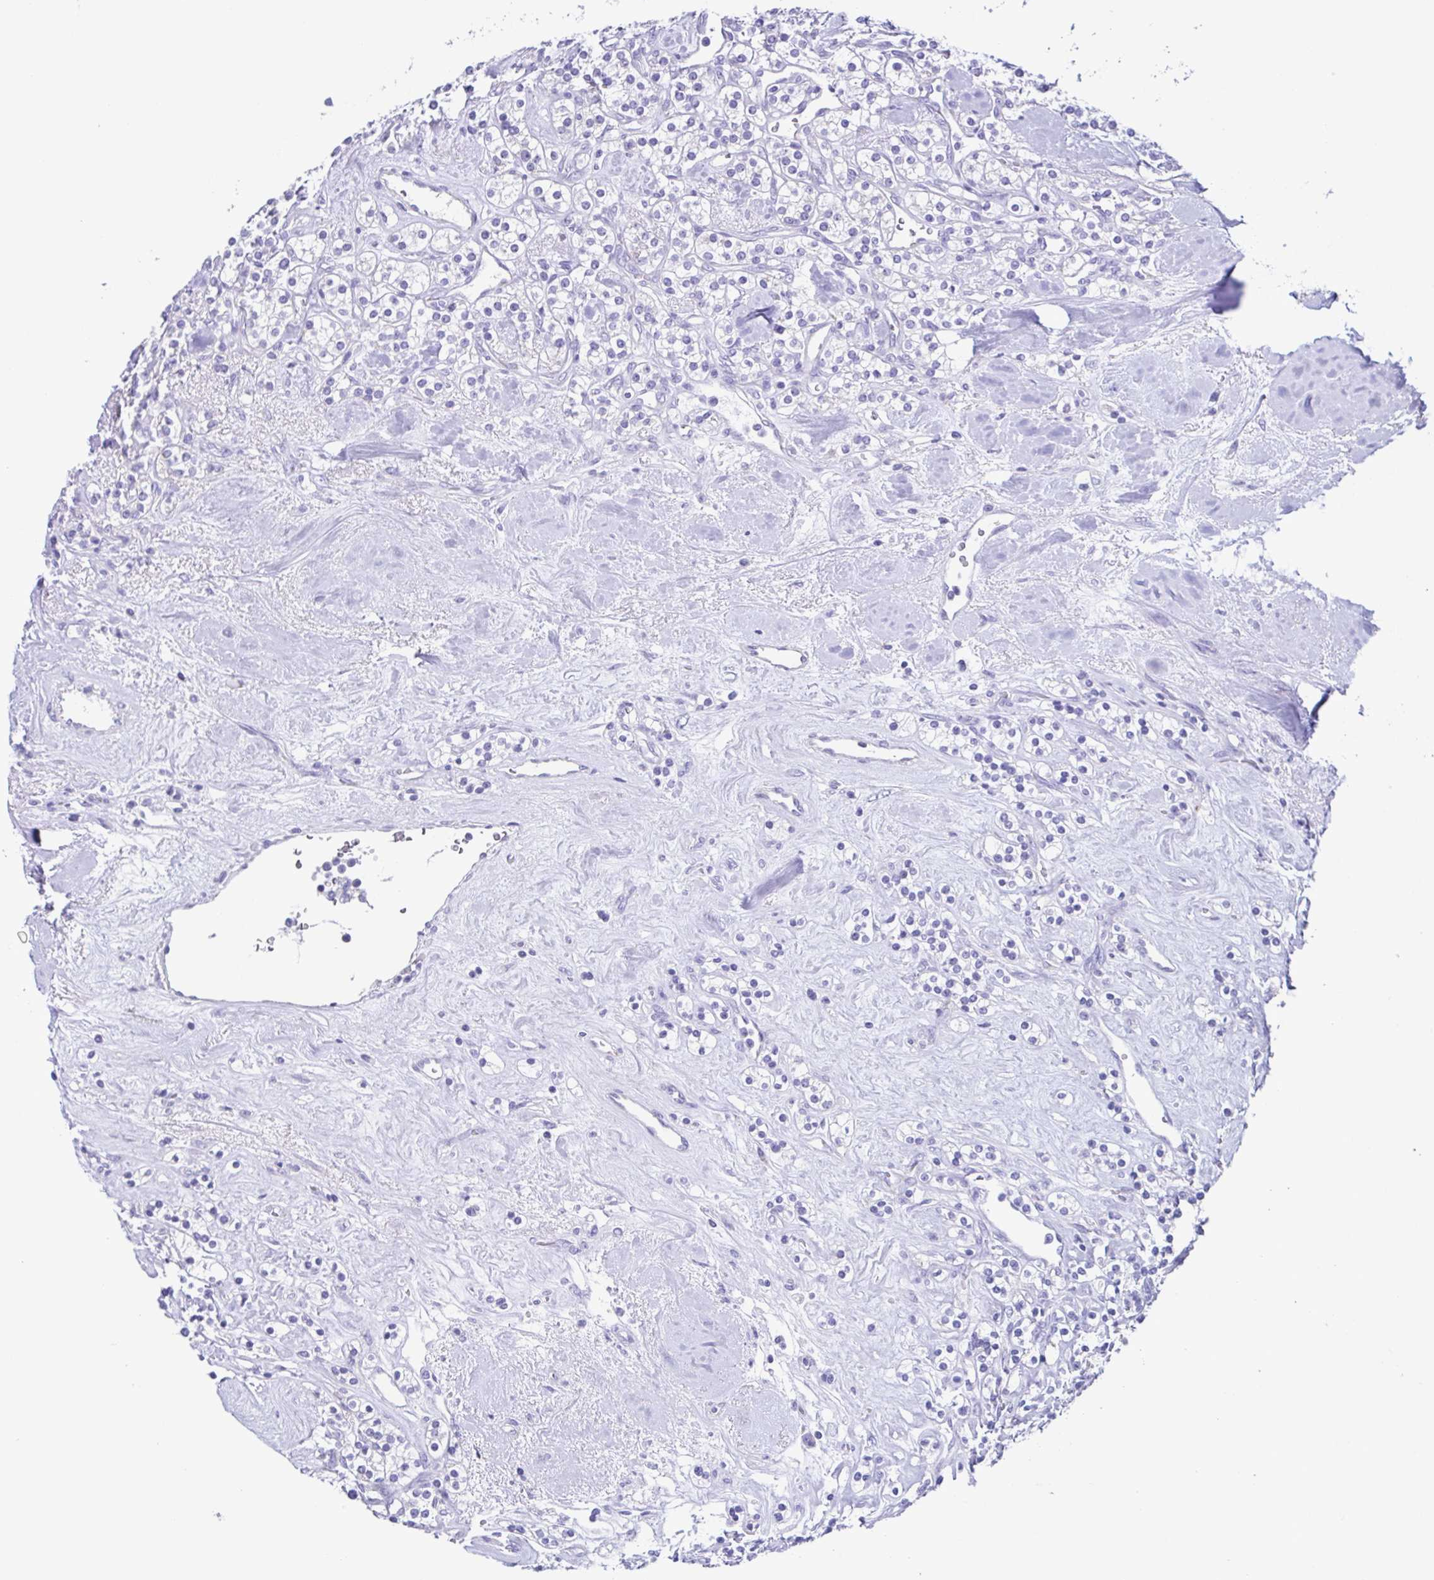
{"staining": {"intensity": "negative", "quantity": "none", "location": "none"}, "tissue": "renal cancer", "cell_type": "Tumor cells", "image_type": "cancer", "snomed": [{"axis": "morphology", "description": "Adenocarcinoma, NOS"}, {"axis": "topography", "description": "Kidney"}], "caption": "There is no significant expression in tumor cells of renal cancer.", "gene": "ACTRT3", "patient": {"sex": "male", "age": 77}}